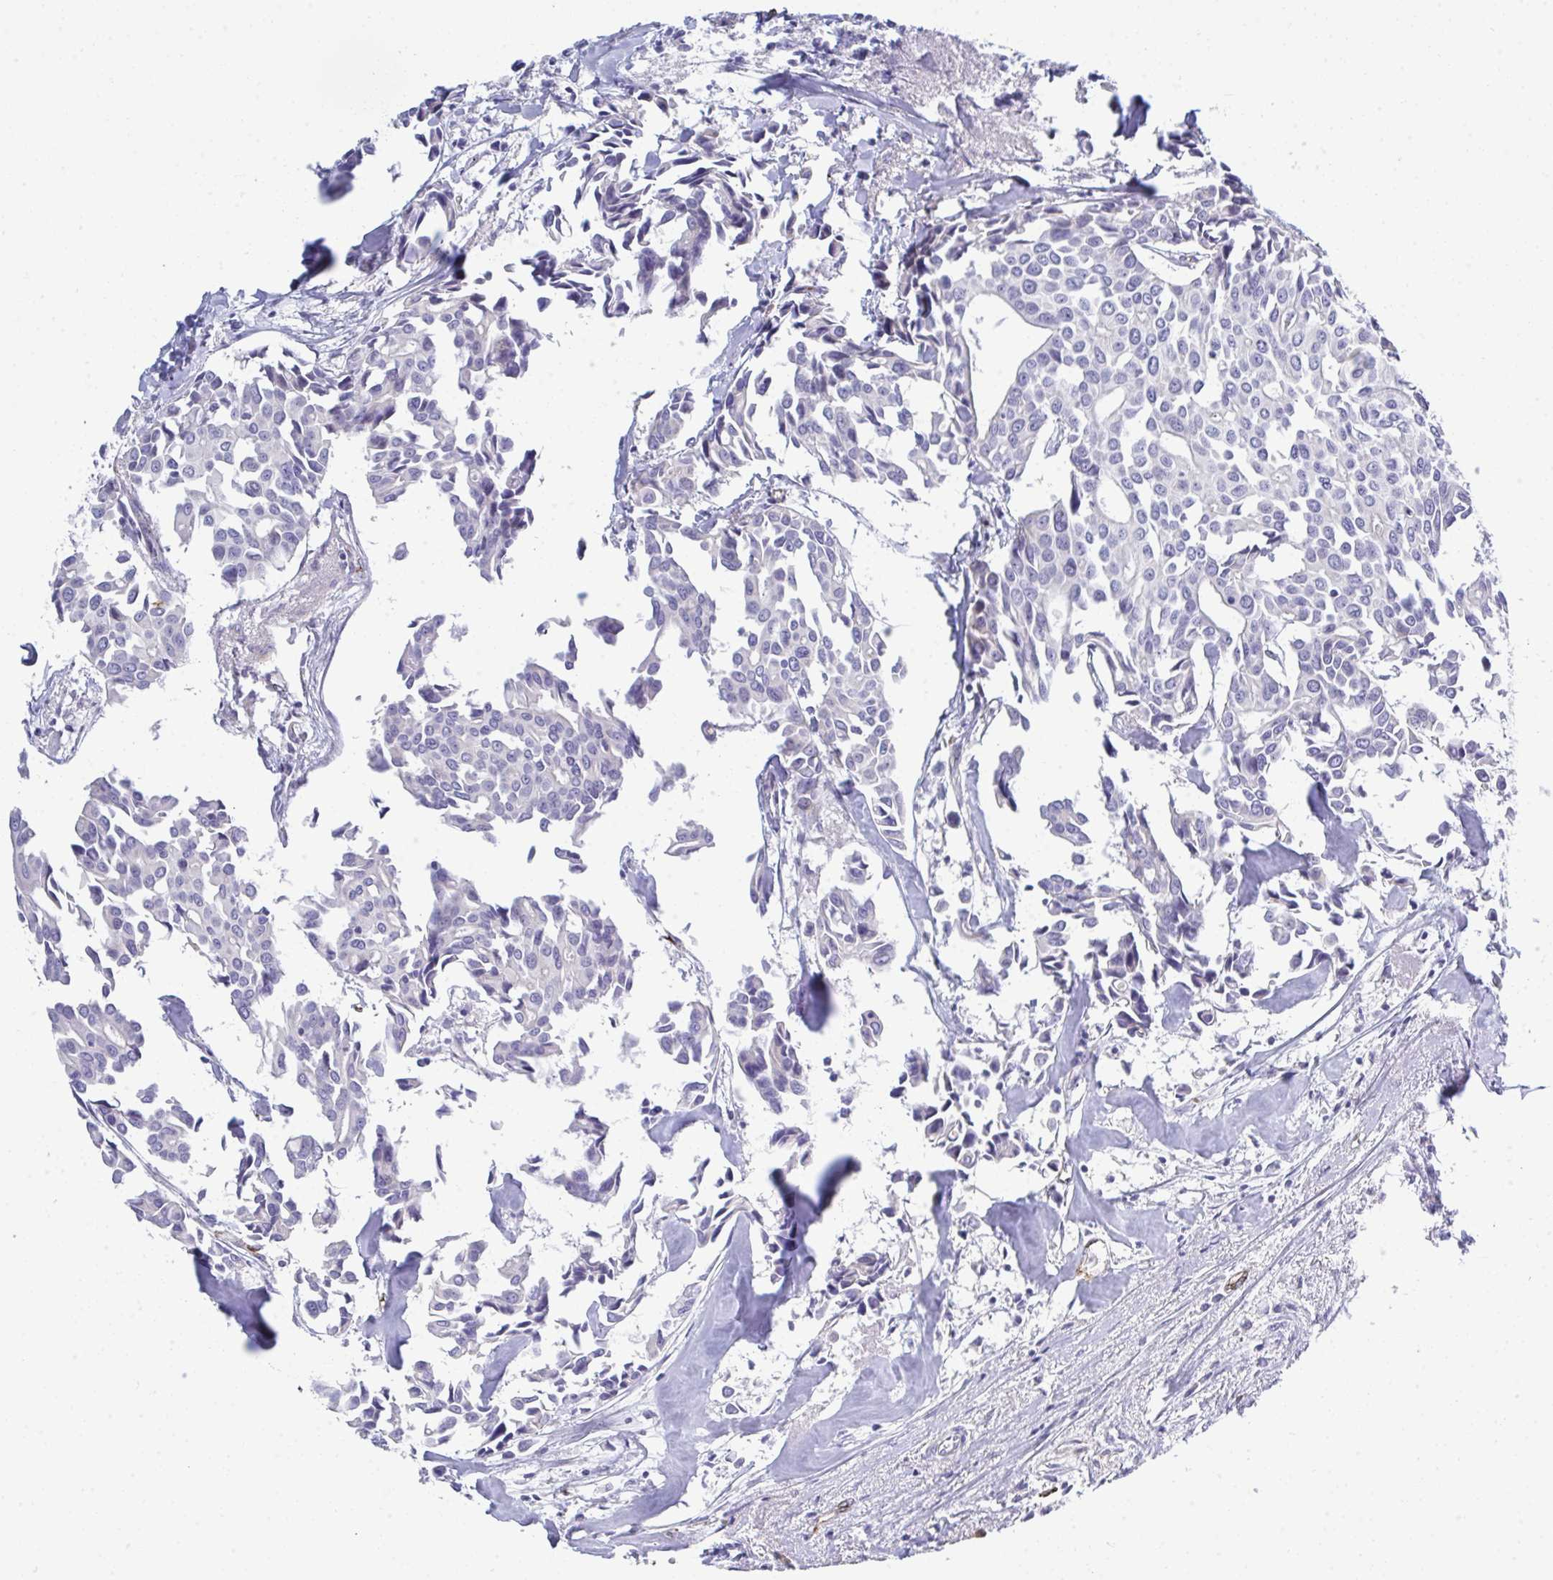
{"staining": {"intensity": "negative", "quantity": "none", "location": "none"}, "tissue": "breast cancer", "cell_type": "Tumor cells", "image_type": "cancer", "snomed": [{"axis": "morphology", "description": "Duct carcinoma"}, {"axis": "topography", "description": "Breast"}], "caption": "A micrograph of infiltrating ductal carcinoma (breast) stained for a protein exhibits no brown staining in tumor cells. (DAB immunohistochemistry visualized using brightfield microscopy, high magnification).", "gene": "TOR1AIP2", "patient": {"sex": "female", "age": 54}}